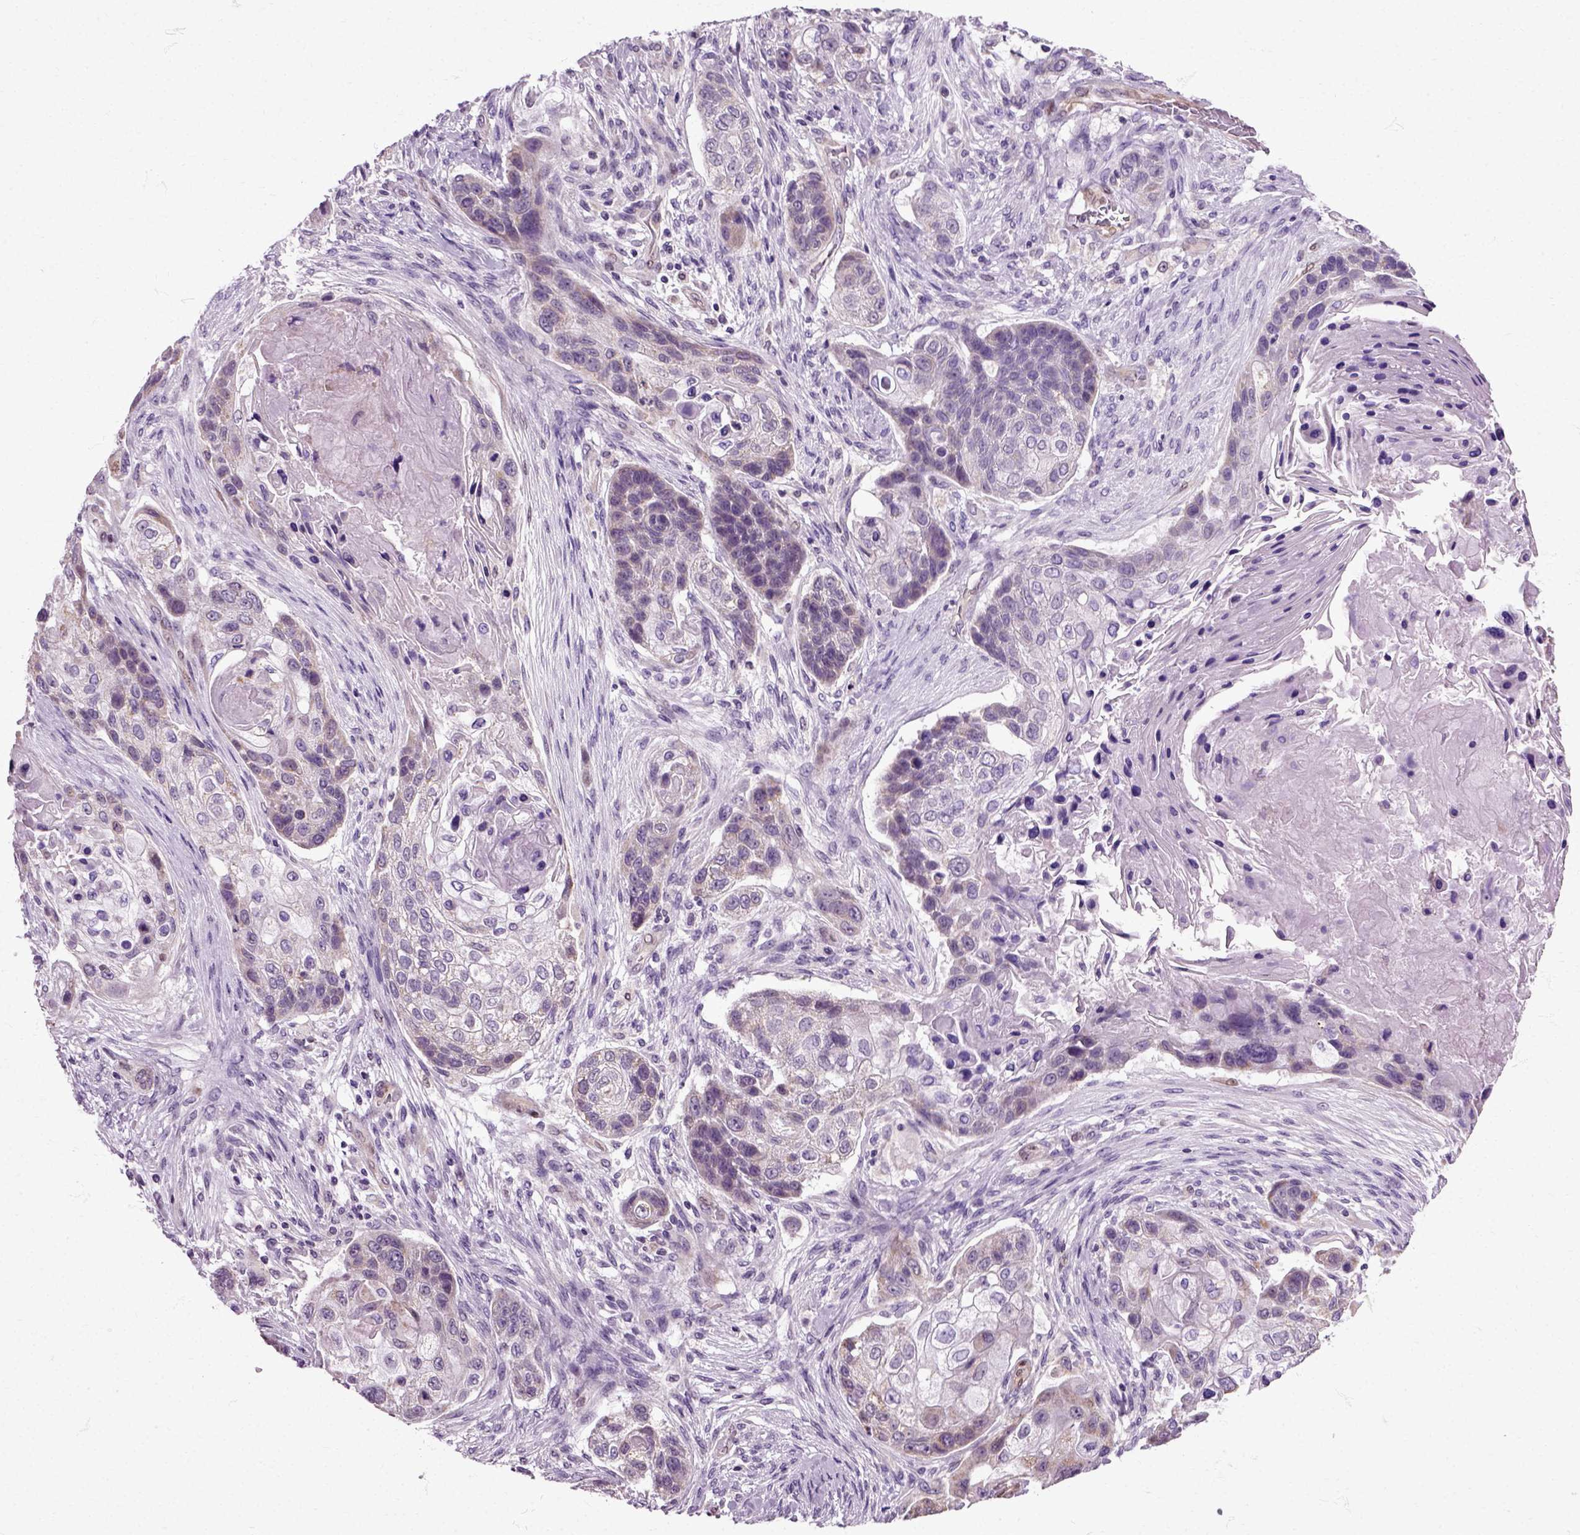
{"staining": {"intensity": "negative", "quantity": "none", "location": "none"}, "tissue": "lung cancer", "cell_type": "Tumor cells", "image_type": "cancer", "snomed": [{"axis": "morphology", "description": "Squamous cell carcinoma, NOS"}, {"axis": "topography", "description": "Lung"}], "caption": "Image shows no protein positivity in tumor cells of lung squamous cell carcinoma tissue. (DAB immunohistochemistry, high magnification).", "gene": "HSPA2", "patient": {"sex": "male", "age": 69}}